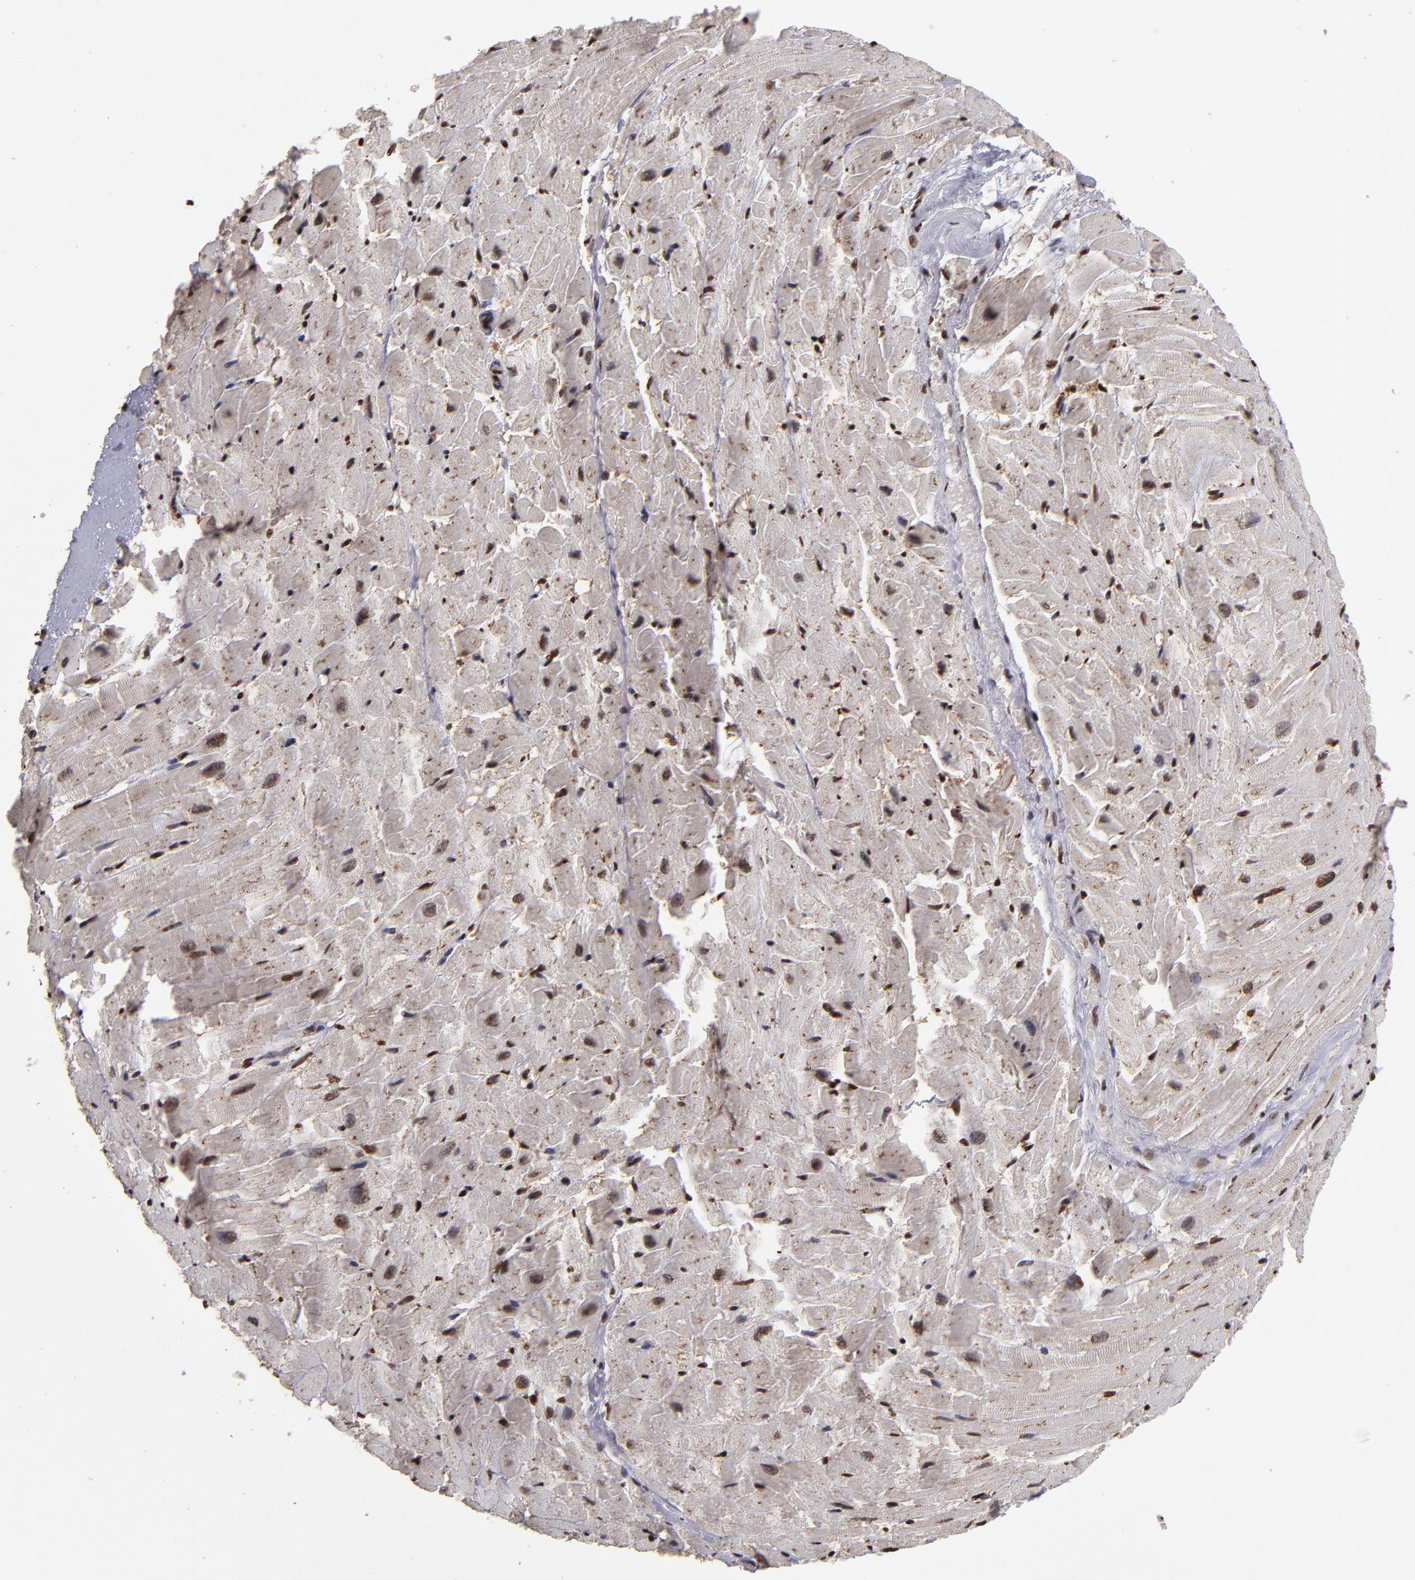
{"staining": {"intensity": "moderate", "quantity": ">75%", "location": "nuclear"}, "tissue": "heart muscle", "cell_type": "Cardiomyocytes", "image_type": "normal", "snomed": [{"axis": "morphology", "description": "Normal tissue, NOS"}, {"axis": "topography", "description": "Heart"}], "caption": "The photomicrograph displays staining of normal heart muscle, revealing moderate nuclear protein expression (brown color) within cardiomyocytes.", "gene": "CSDC2", "patient": {"sex": "female", "age": 19}}